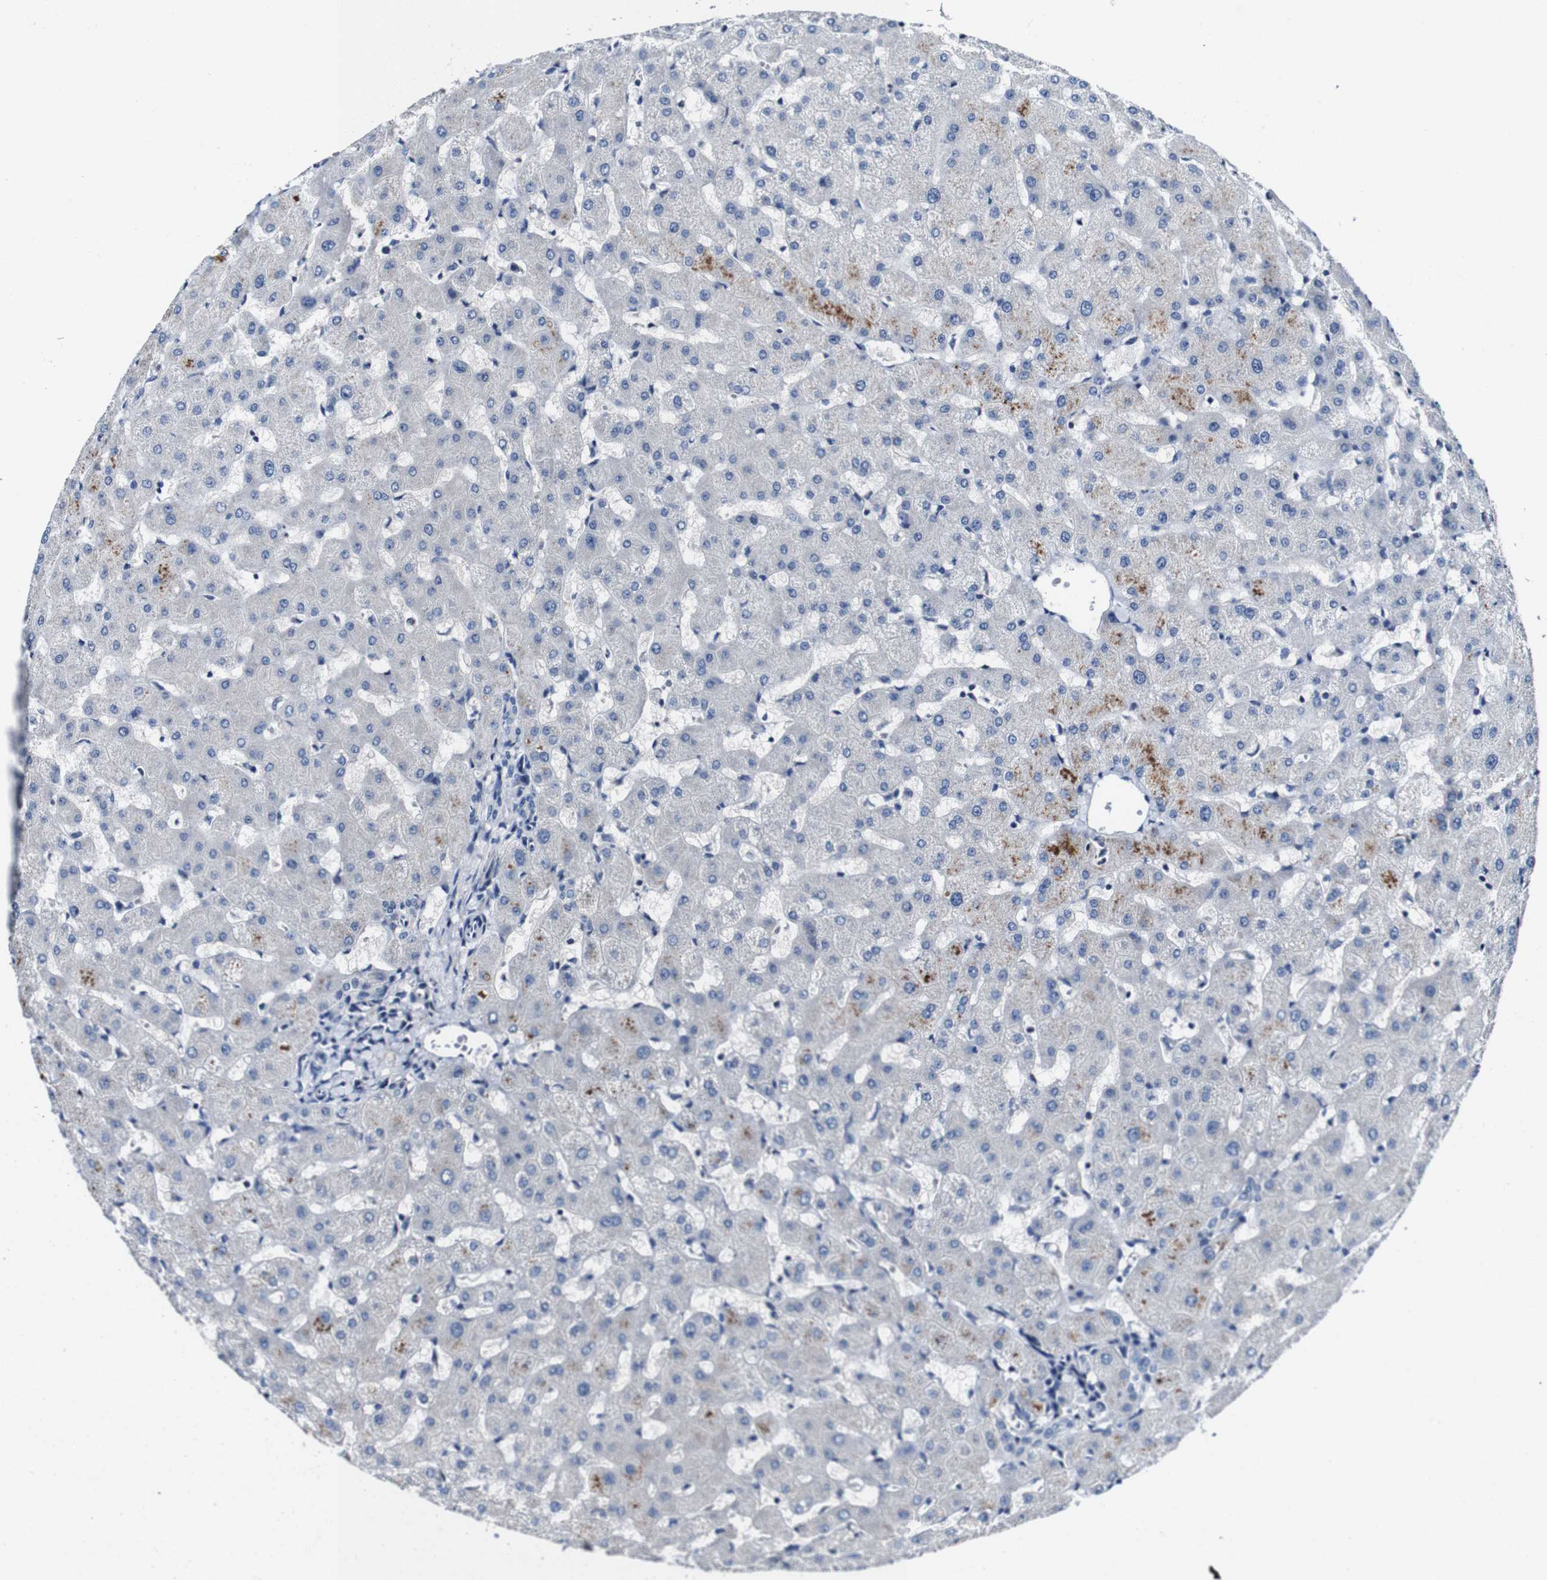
{"staining": {"intensity": "negative", "quantity": "none", "location": "none"}, "tissue": "liver", "cell_type": "Cholangiocytes", "image_type": "normal", "snomed": [{"axis": "morphology", "description": "Normal tissue, NOS"}, {"axis": "topography", "description": "Liver"}], "caption": "Immunohistochemistry (IHC) image of unremarkable liver stained for a protein (brown), which exhibits no staining in cholangiocytes.", "gene": "GRAMD1A", "patient": {"sex": "female", "age": 63}}